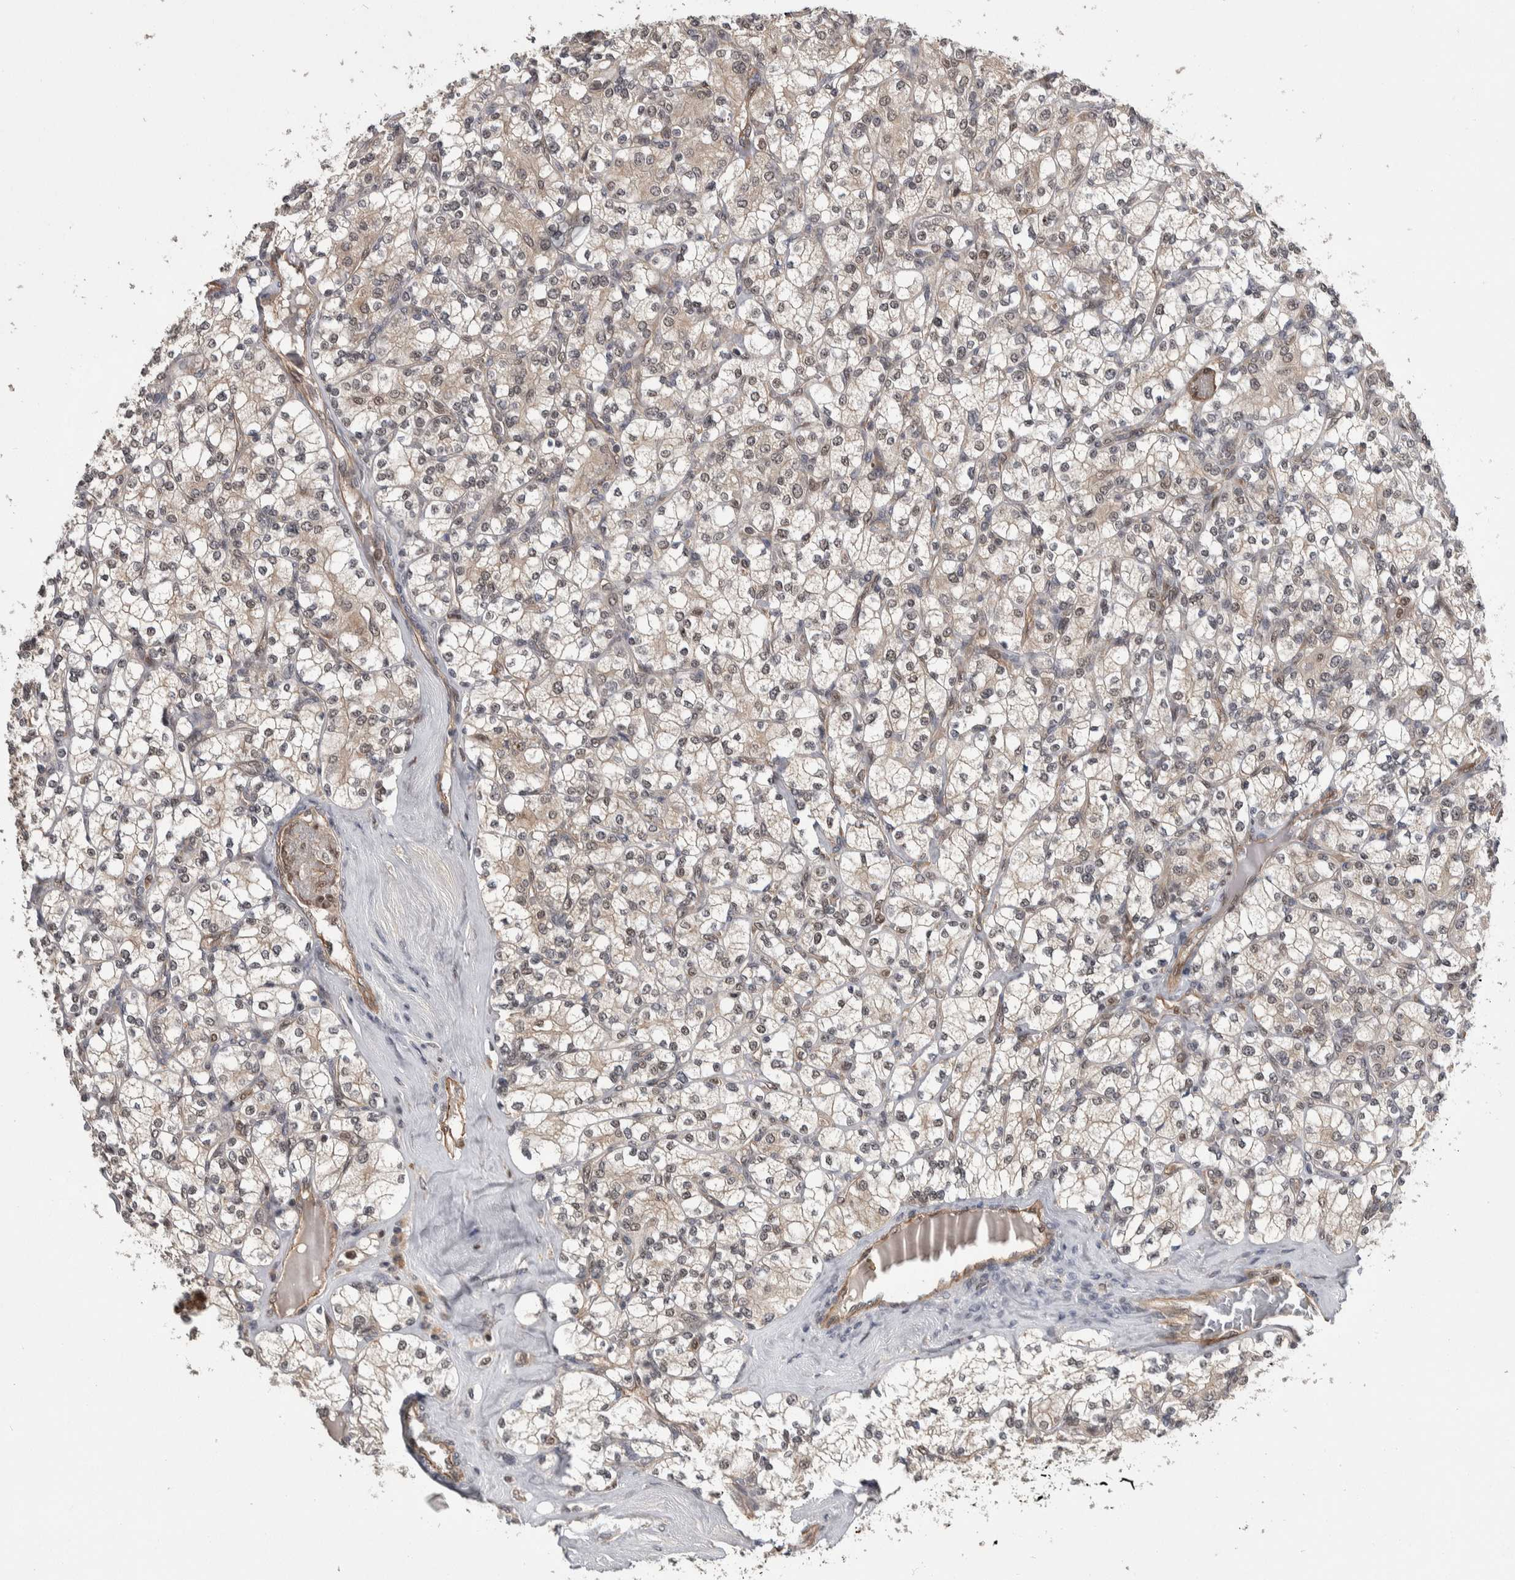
{"staining": {"intensity": "negative", "quantity": "none", "location": "none"}, "tissue": "renal cancer", "cell_type": "Tumor cells", "image_type": "cancer", "snomed": [{"axis": "morphology", "description": "Adenocarcinoma, NOS"}, {"axis": "topography", "description": "Kidney"}], "caption": "High magnification brightfield microscopy of renal cancer stained with DAB (3,3'-diaminobenzidine) (brown) and counterstained with hematoxylin (blue): tumor cells show no significant positivity.", "gene": "PRDM4", "patient": {"sex": "male", "age": 77}}